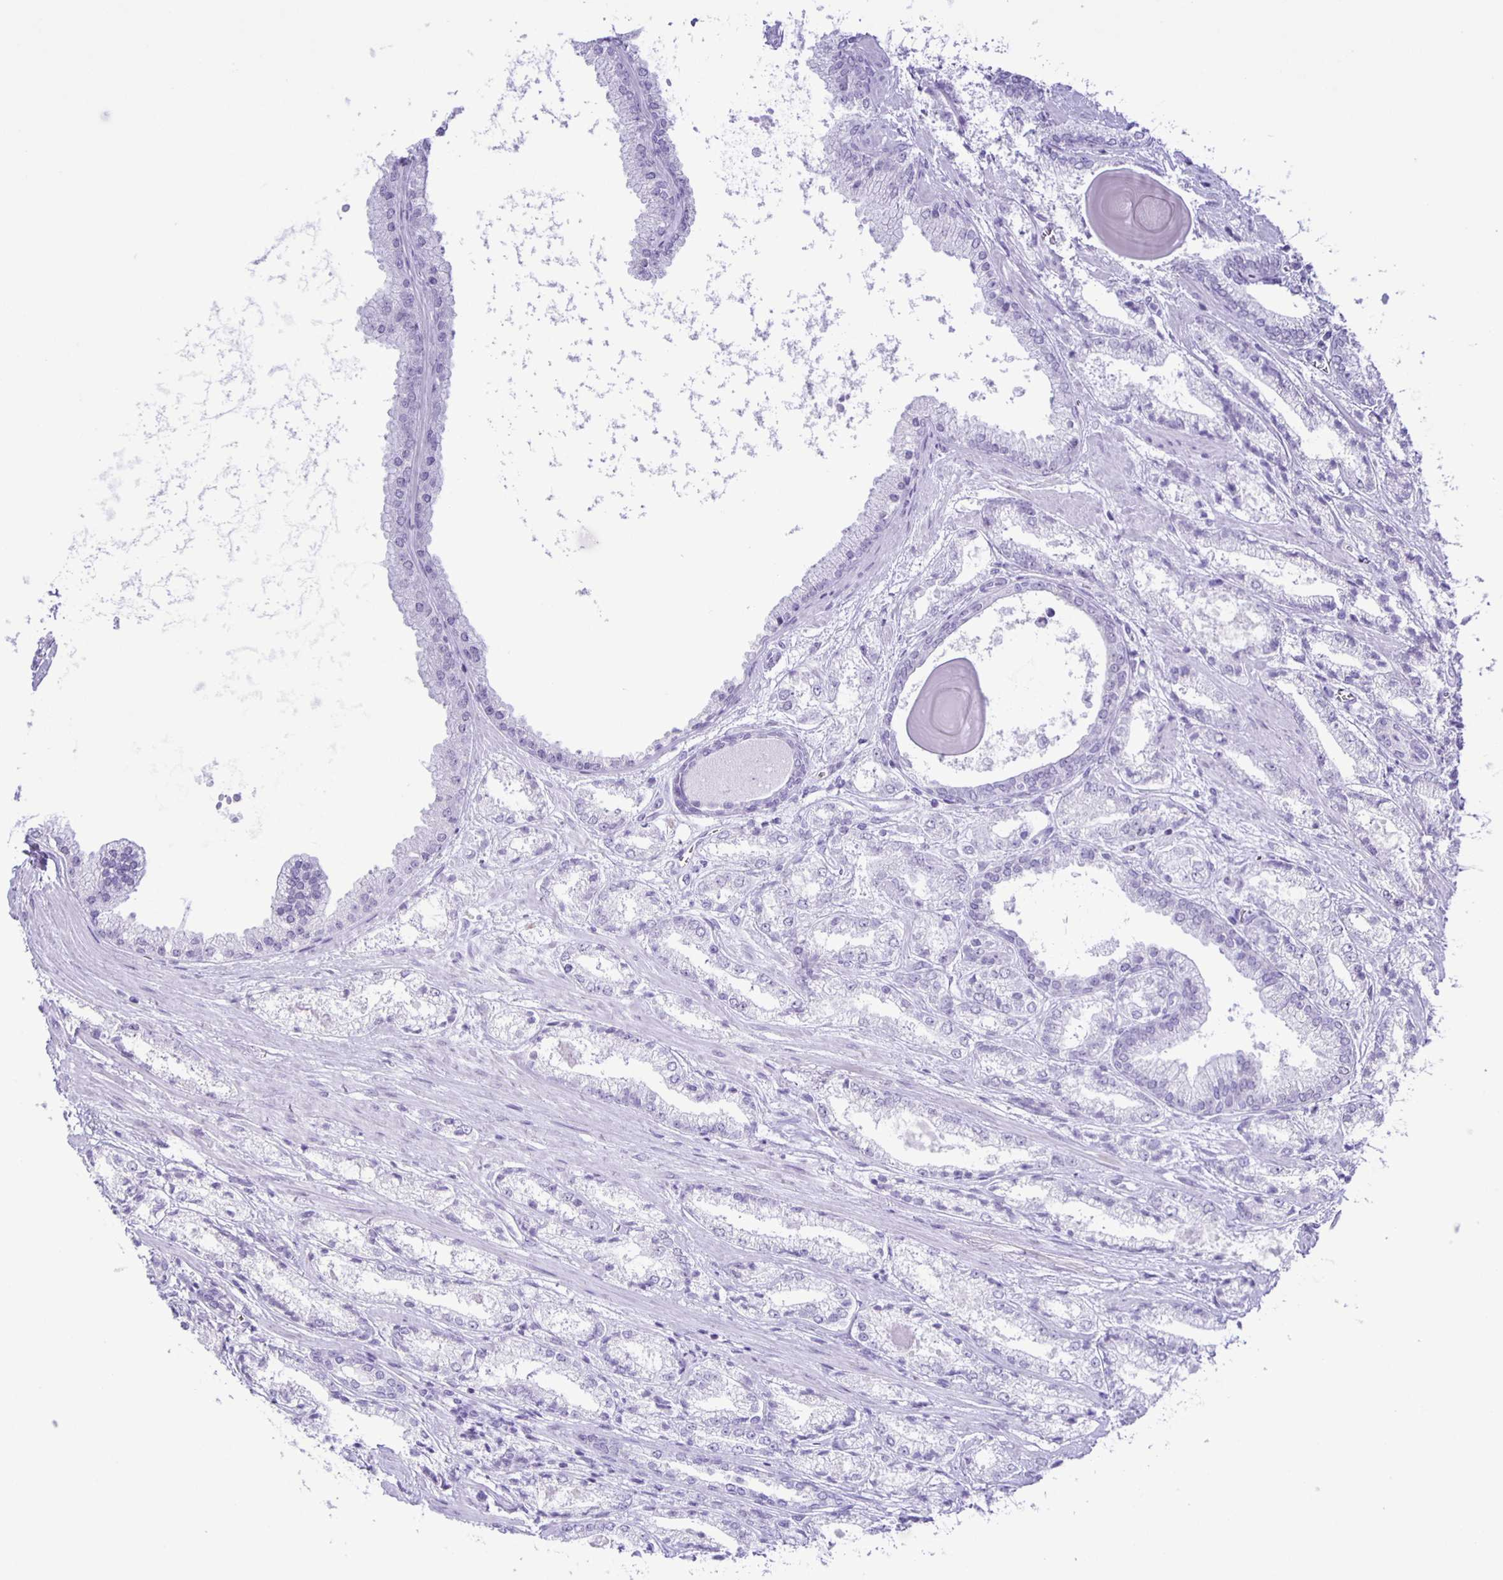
{"staining": {"intensity": "negative", "quantity": "none", "location": "none"}, "tissue": "prostate cancer", "cell_type": "Tumor cells", "image_type": "cancer", "snomed": [{"axis": "morphology", "description": "Adenocarcinoma, High grade"}, {"axis": "topography", "description": "Prostate"}], "caption": "Immunohistochemistry histopathology image of neoplastic tissue: prostate high-grade adenocarcinoma stained with DAB (3,3'-diaminobenzidine) displays no significant protein expression in tumor cells.", "gene": "EZHIP", "patient": {"sex": "male", "age": 64}}